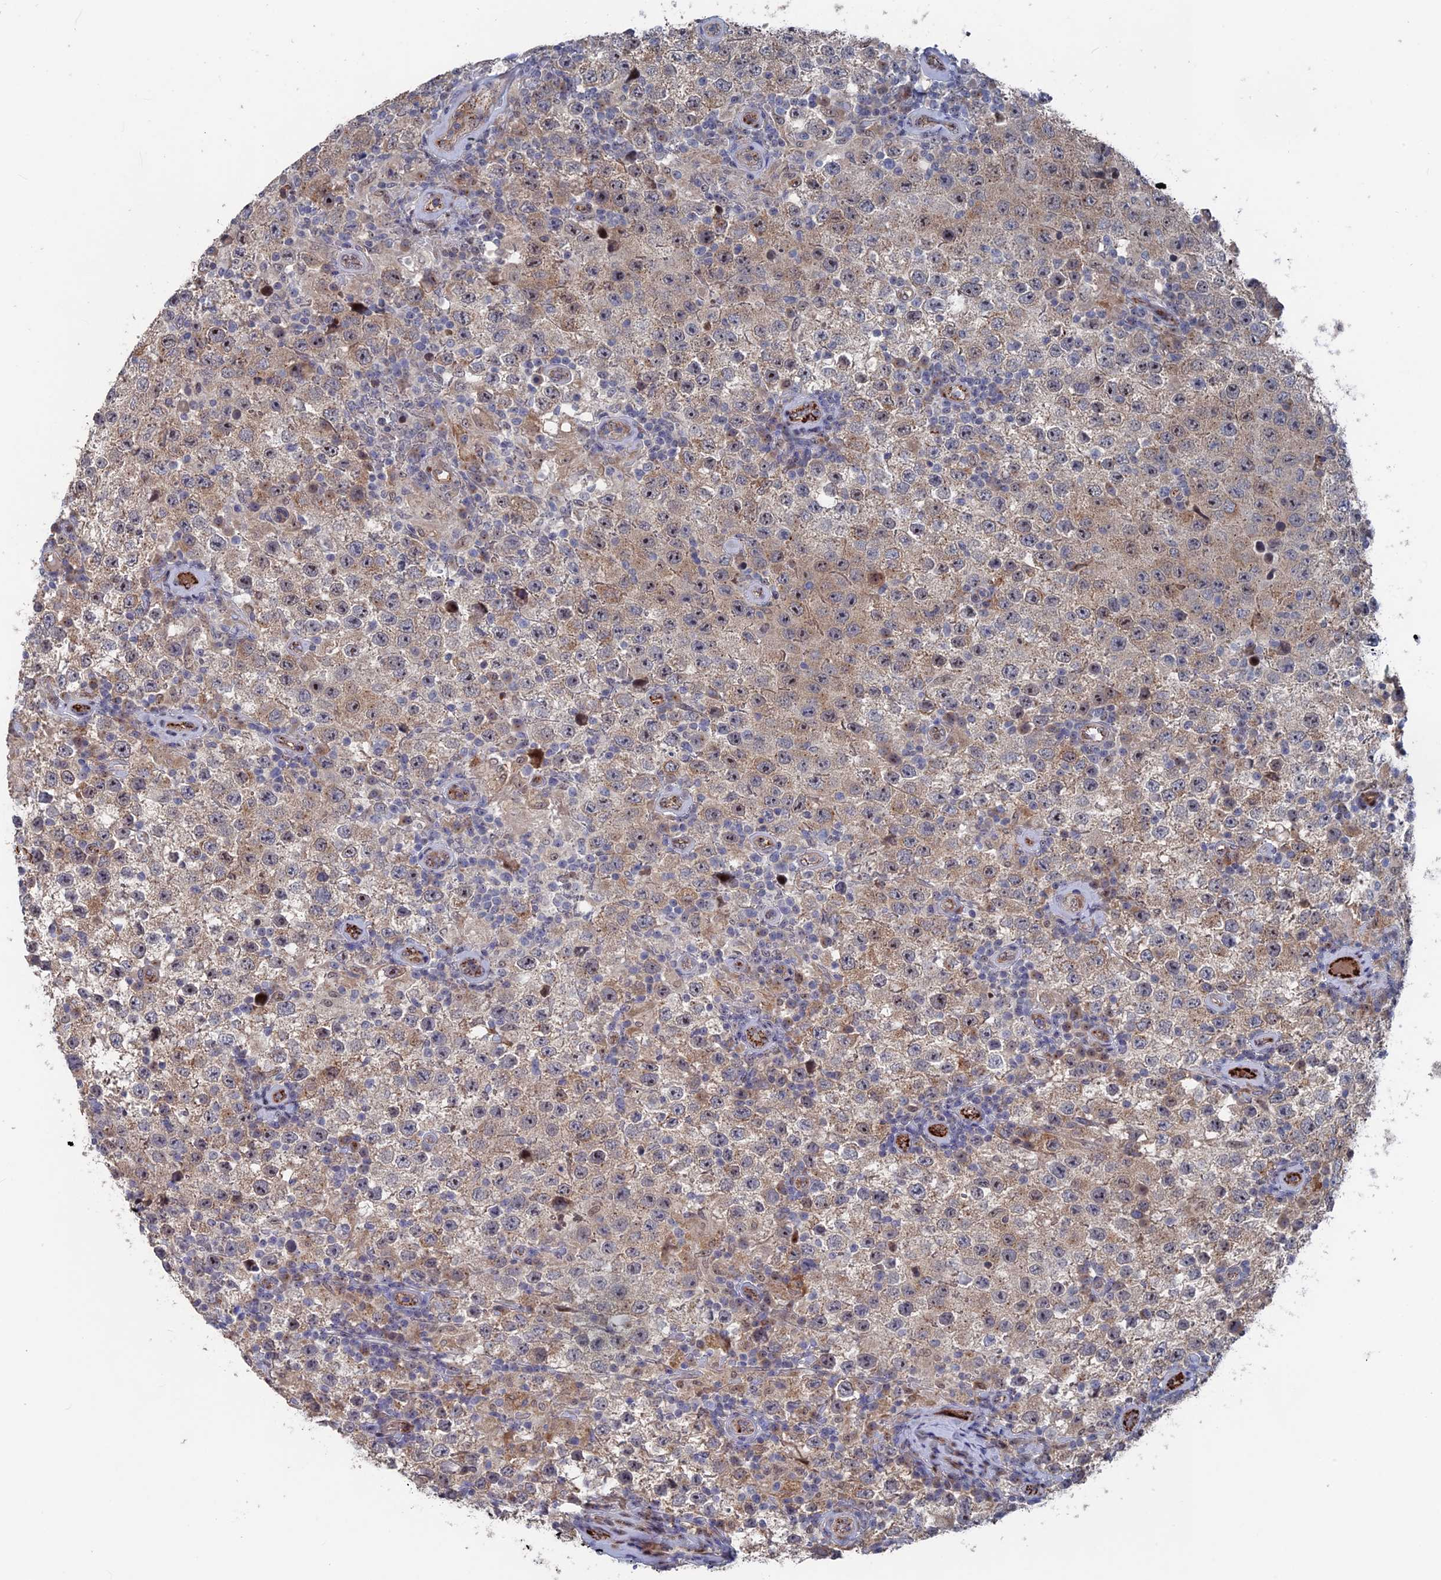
{"staining": {"intensity": "moderate", "quantity": ">75%", "location": "cytoplasmic/membranous,nuclear"}, "tissue": "testis cancer", "cell_type": "Tumor cells", "image_type": "cancer", "snomed": [{"axis": "morphology", "description": "Normal tissue, NOS"}, {"axis": "morphology", "description": "Urothelial carcinoma, High grade"}, {"axis": "morphology", "description": "Seminoma, NOS"}, {"axis": "morphology", "description": "Carcinoma, Embryonal, NOS"}, {"axis": "topography", "description": "Urinary bladder"}, {"axis": "topography", "description": "Testis"}], "caption": "Human testis cancer (seminoma) stained with a protein marker displays moderate staining in tumor cells.", "gene": "SH3D21", "patient": {"sex": "male", "age": 41}}